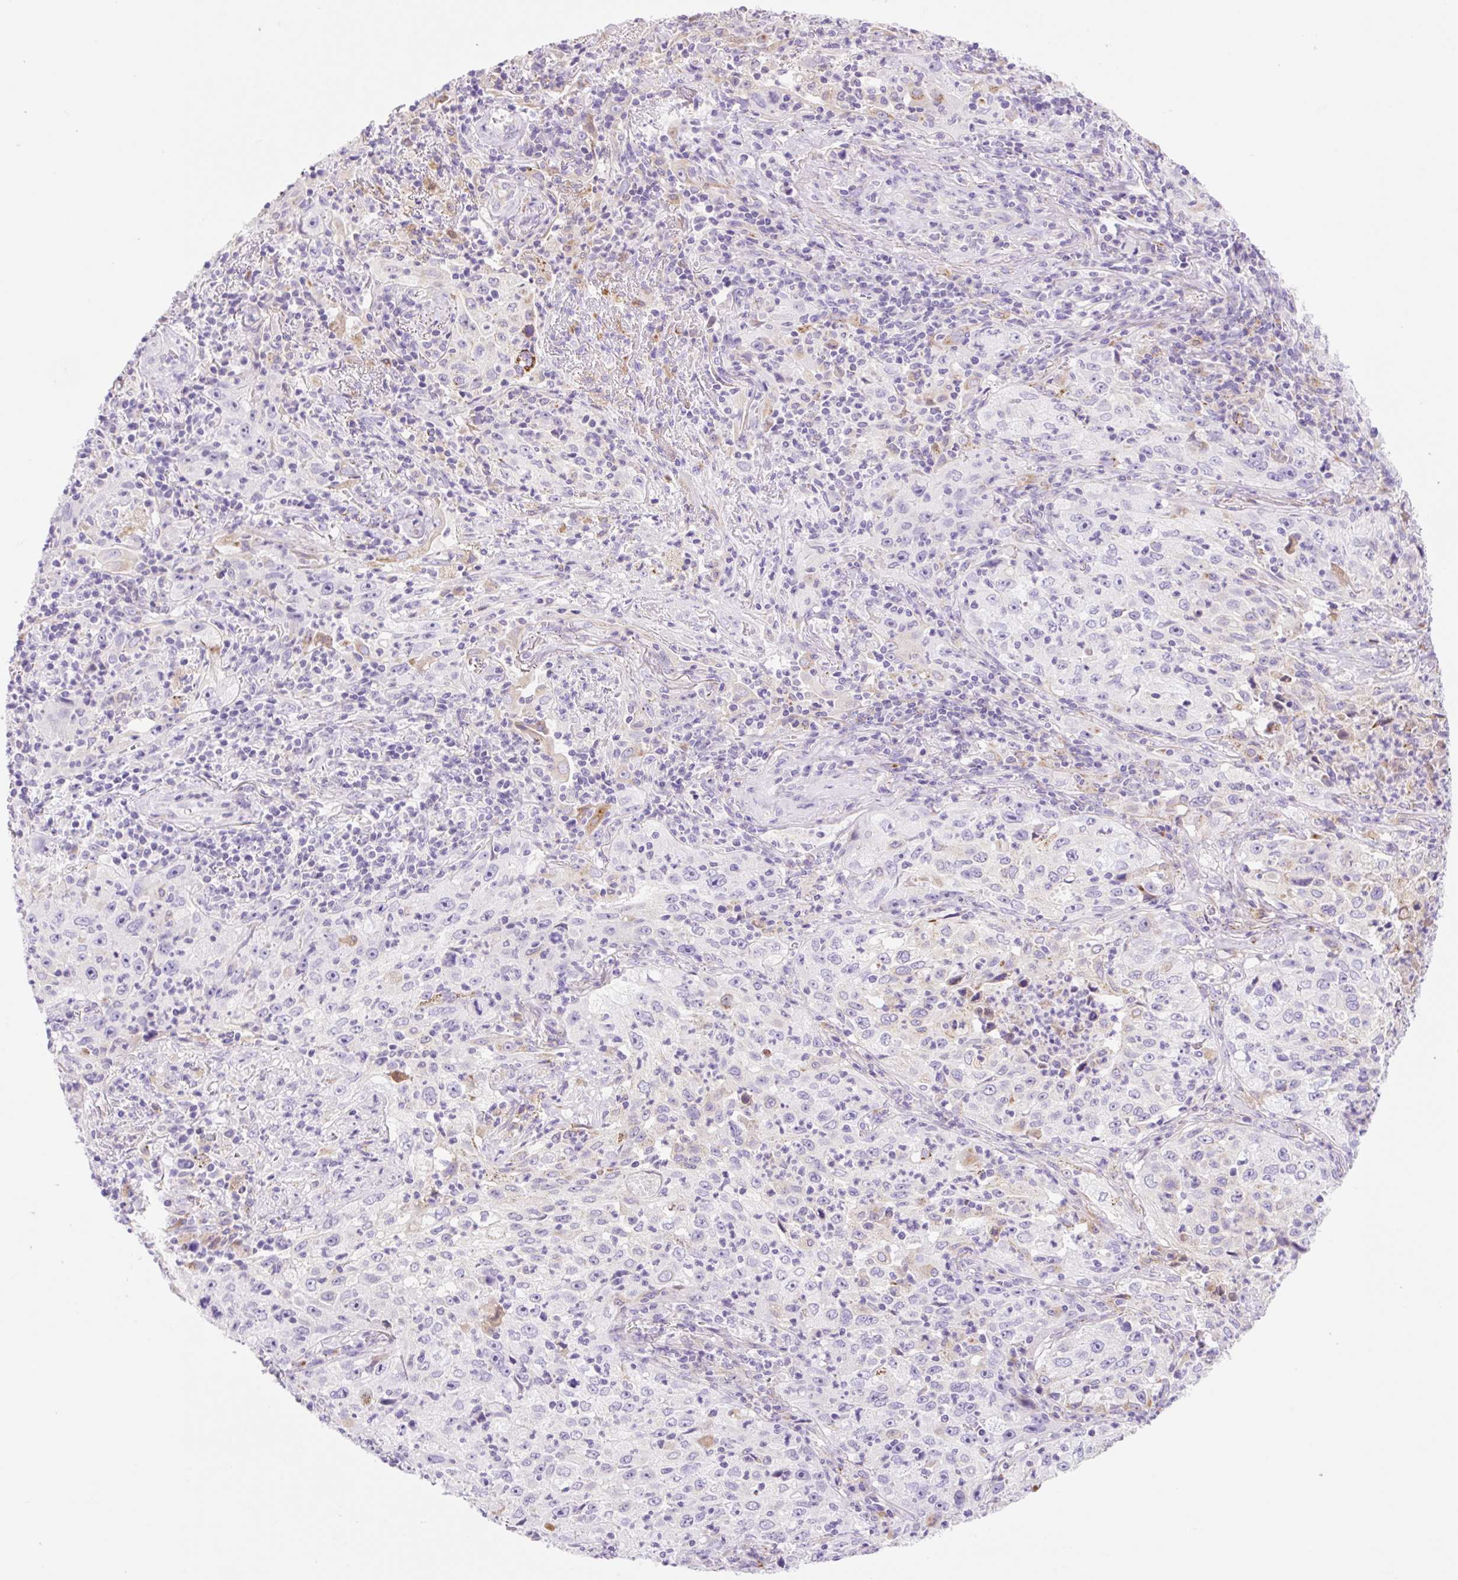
{"staining": {"intensity": "negative", "quantity": "none", "location": "none"}, "tissue": "lung cancer", "cell_type": "Tumor cells", "image_type": "cancer", "snomed": [{"axis": "morphology", "description": "Squamous cell carcinoma, NOS"}, {"axis": "topography", "description": "Lung"}], "caption": "DAB immunohistochemical staining of human lung cancer shows no significant positivity in tumor cells. Nuclei are stained in blue.", "gene": "HEXA", "patient": {"sex": "male", "age": 71}}